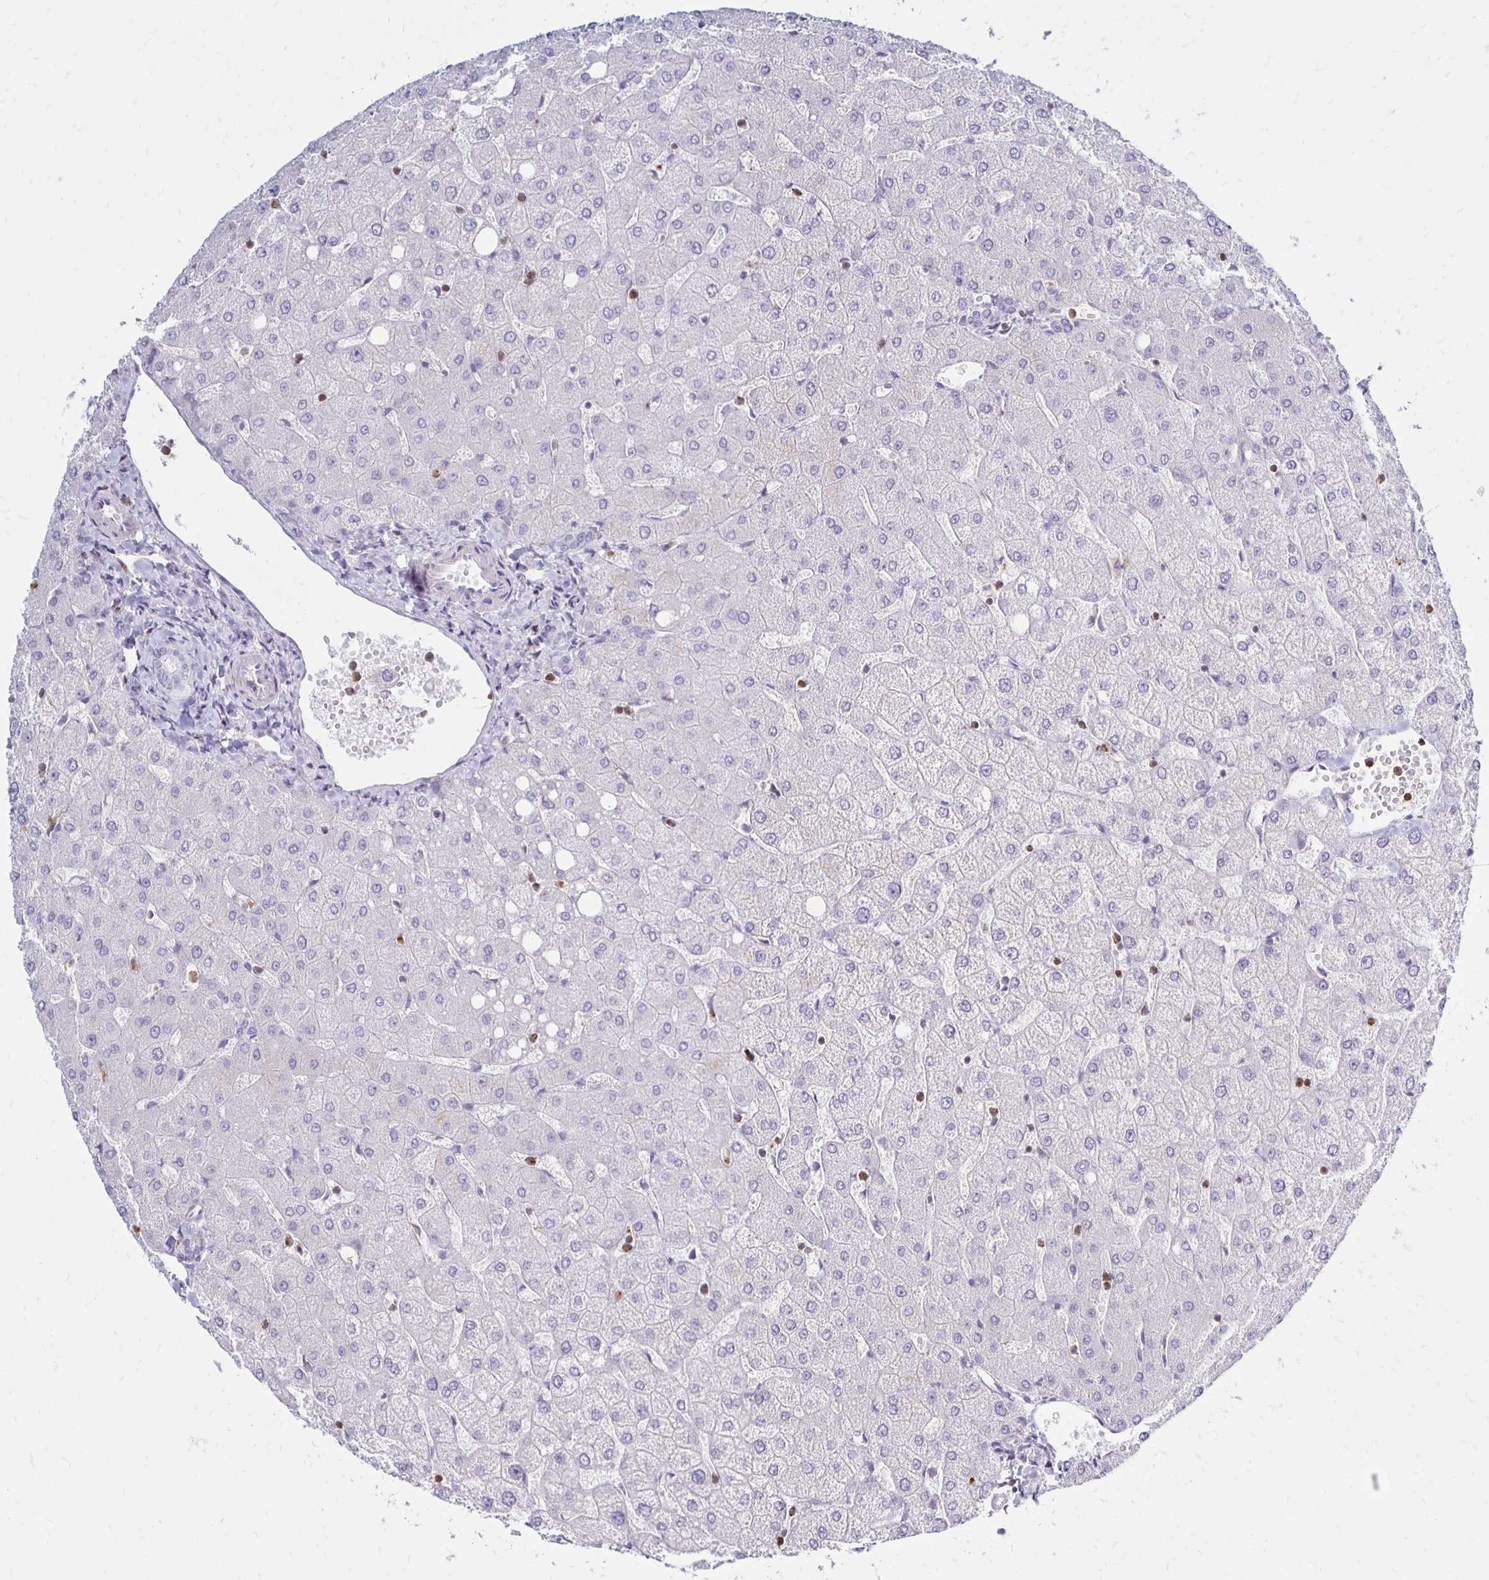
{"staining": {"intensity": "negative", "quantity": "none", "location": "none"}, "tissue": "liver", "cell_type": "Cholangiocytes", "image_type": "normal", "snomed": [{"axis": "morphology", "description": "Normal tissue, NOS"}, {"axis": "topography", "description": "Liver"}], "caption": "High magnification brightfield microscopy of normal liver stained with DAB (brown) and counterstained with hematoxylin (blue): cholangiocytes show no significant positivity. (DAB (3,3'-diaminobenzidine) immunohistochemistry, high magnification).", "gene": "CCL21", "patient": {"sex": "female", "age": 54}}